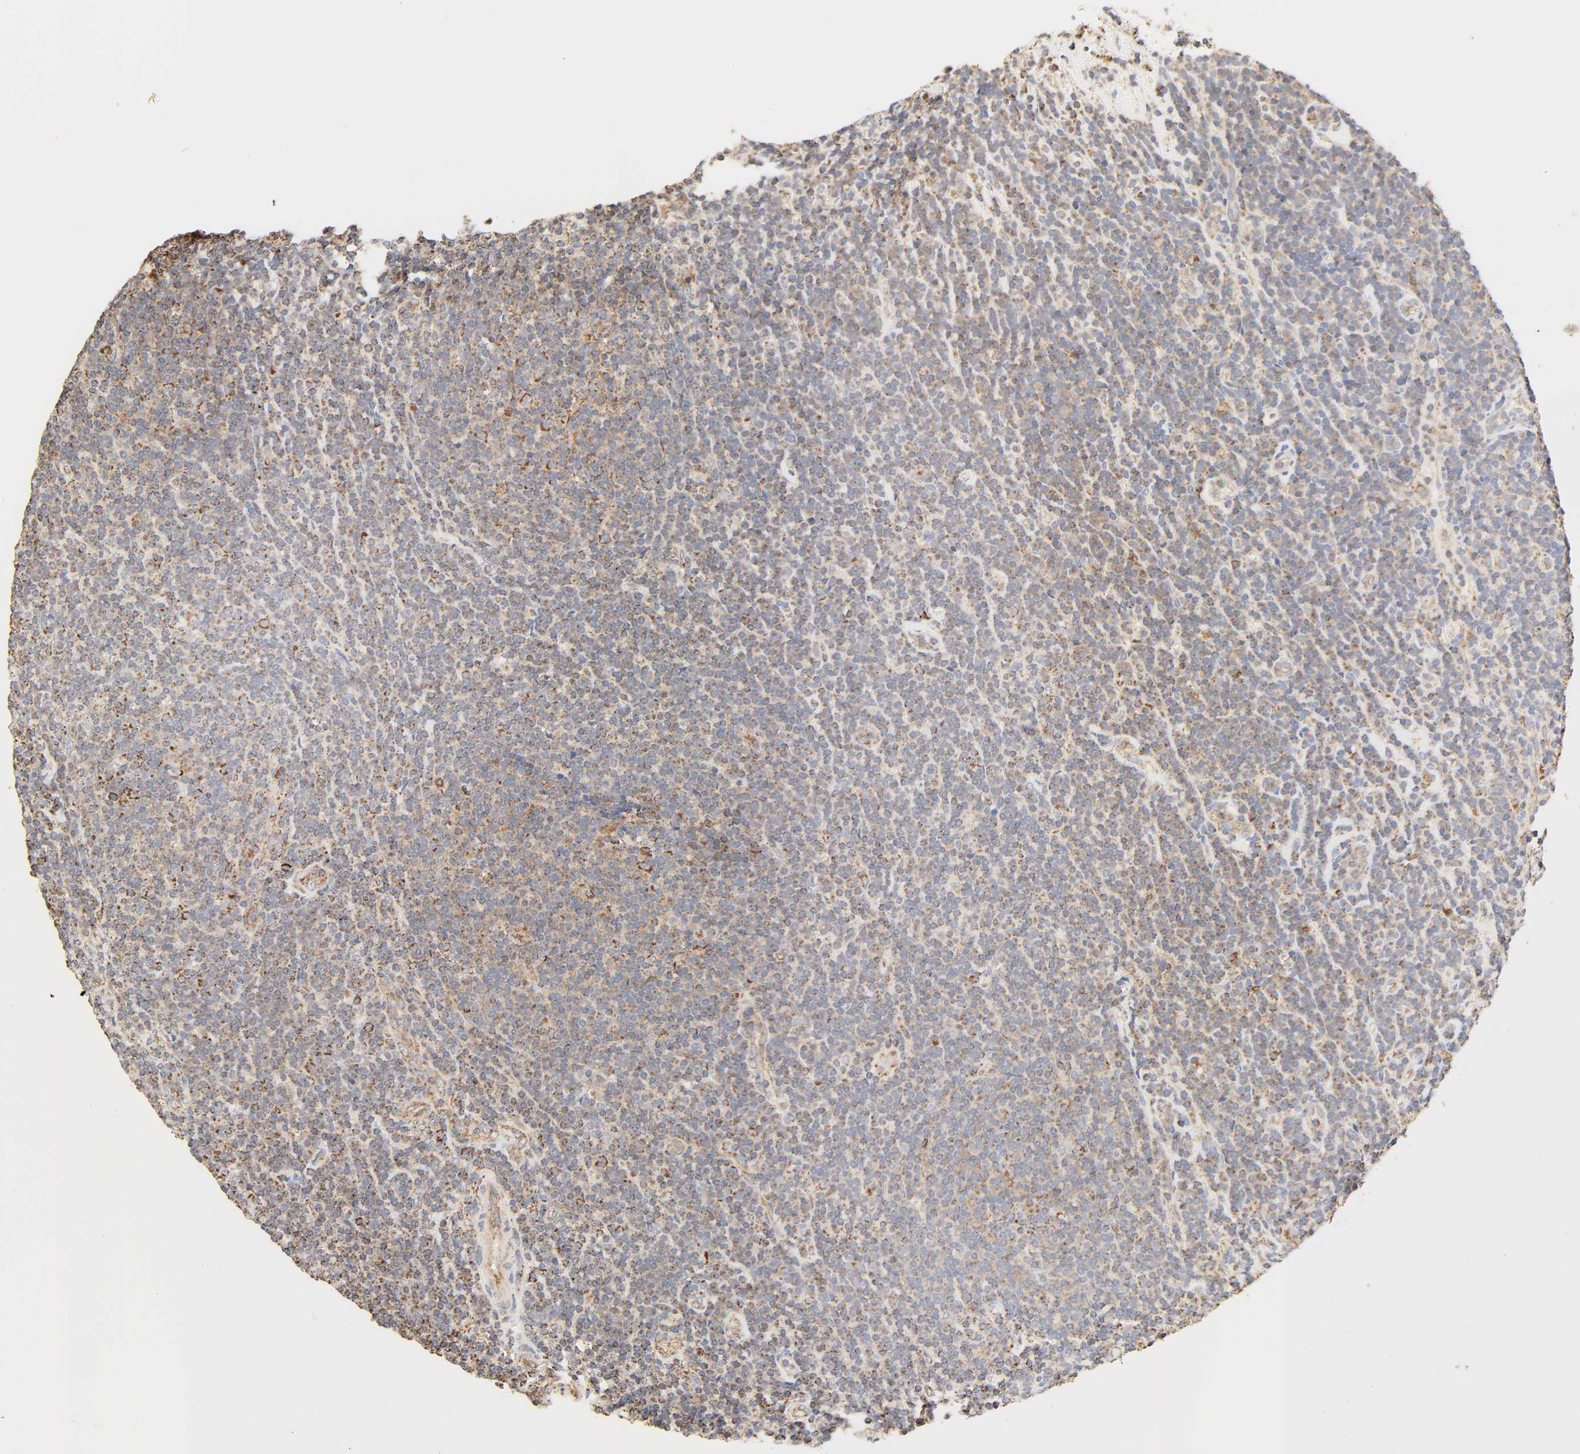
{"staining": {"intensity": "moderate", "quantity": ">75%", "location": "cytoplasmic/membranous"}, "tissue": "lymphoma", "cell_type": "Tumor cells", "image_type": "cancer", "snomed": [{"axis": "morphology", "description": "Malignant lymphoma, non-Hodgkin's type, Low grade"}, {"axis": "topography", "description": "Lymph node"}], "caption": "Lymphoma was stained to show a protein in brown. There is medium levels of moderate cytoplasmic/membranous positivity in approximately >75% of tumor cells. (brown staining indicates protein expression, while blue staining denotes nuclei).", "gene": "ZMAT5", "patient": {"sex": "male", "age": 70}}